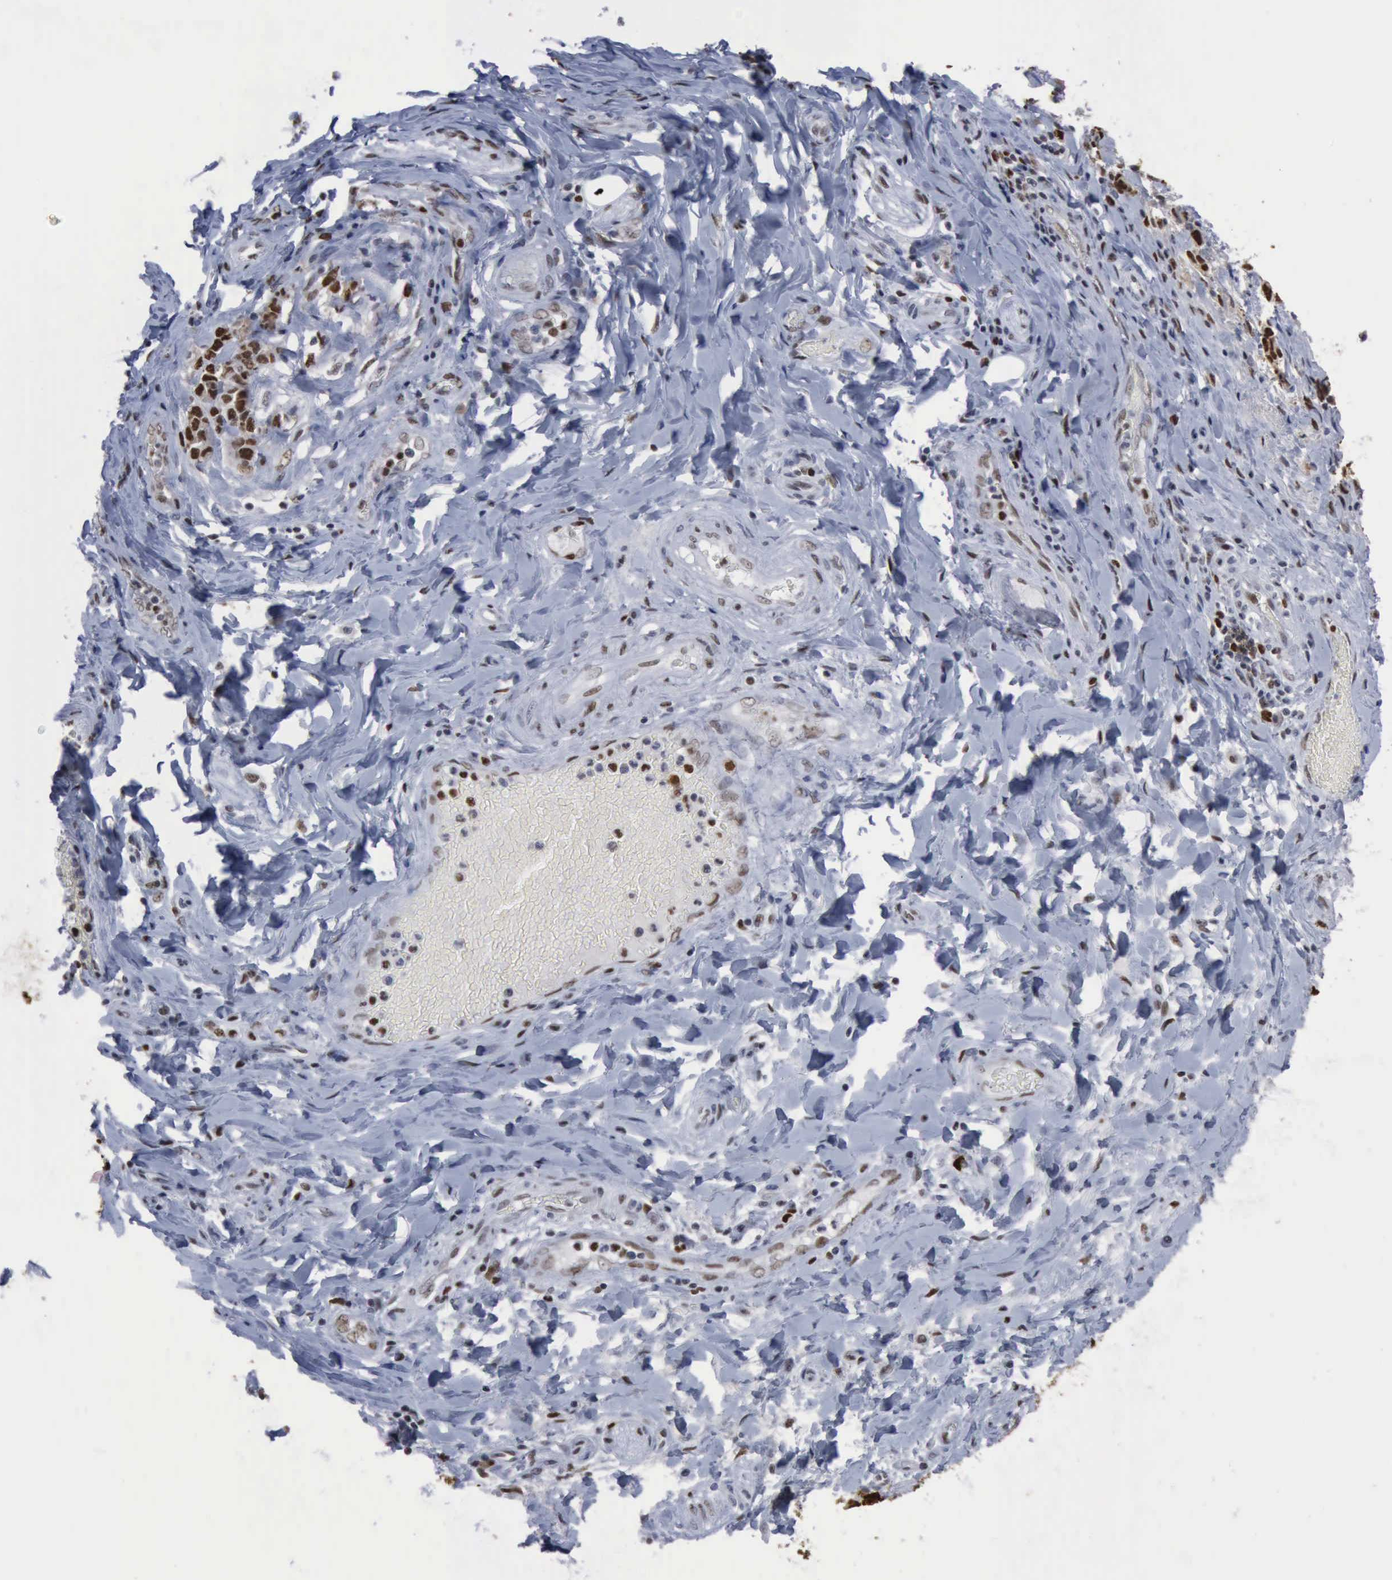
{"staining": {"intensity": "moderate", "quantity": ">75%", "location": "nuclear"}, "tissue": "stomach cancer", "cell_type": "Tumor cells", "image_type": "cancer", "snomed": [{"axis": "morphology", "description": "Adenocarcinoma, NOS"}, {"axis": "topography", "description": "Stomach, upper"}], "caption": "Stomach adenocarcinoma tissue shows moderate nuclear staining in approximately >75% of tumor cells, visualized by immunohistochemistry.", "gene": "PCNA", "patient": {"sex": "male", "age": 71}}